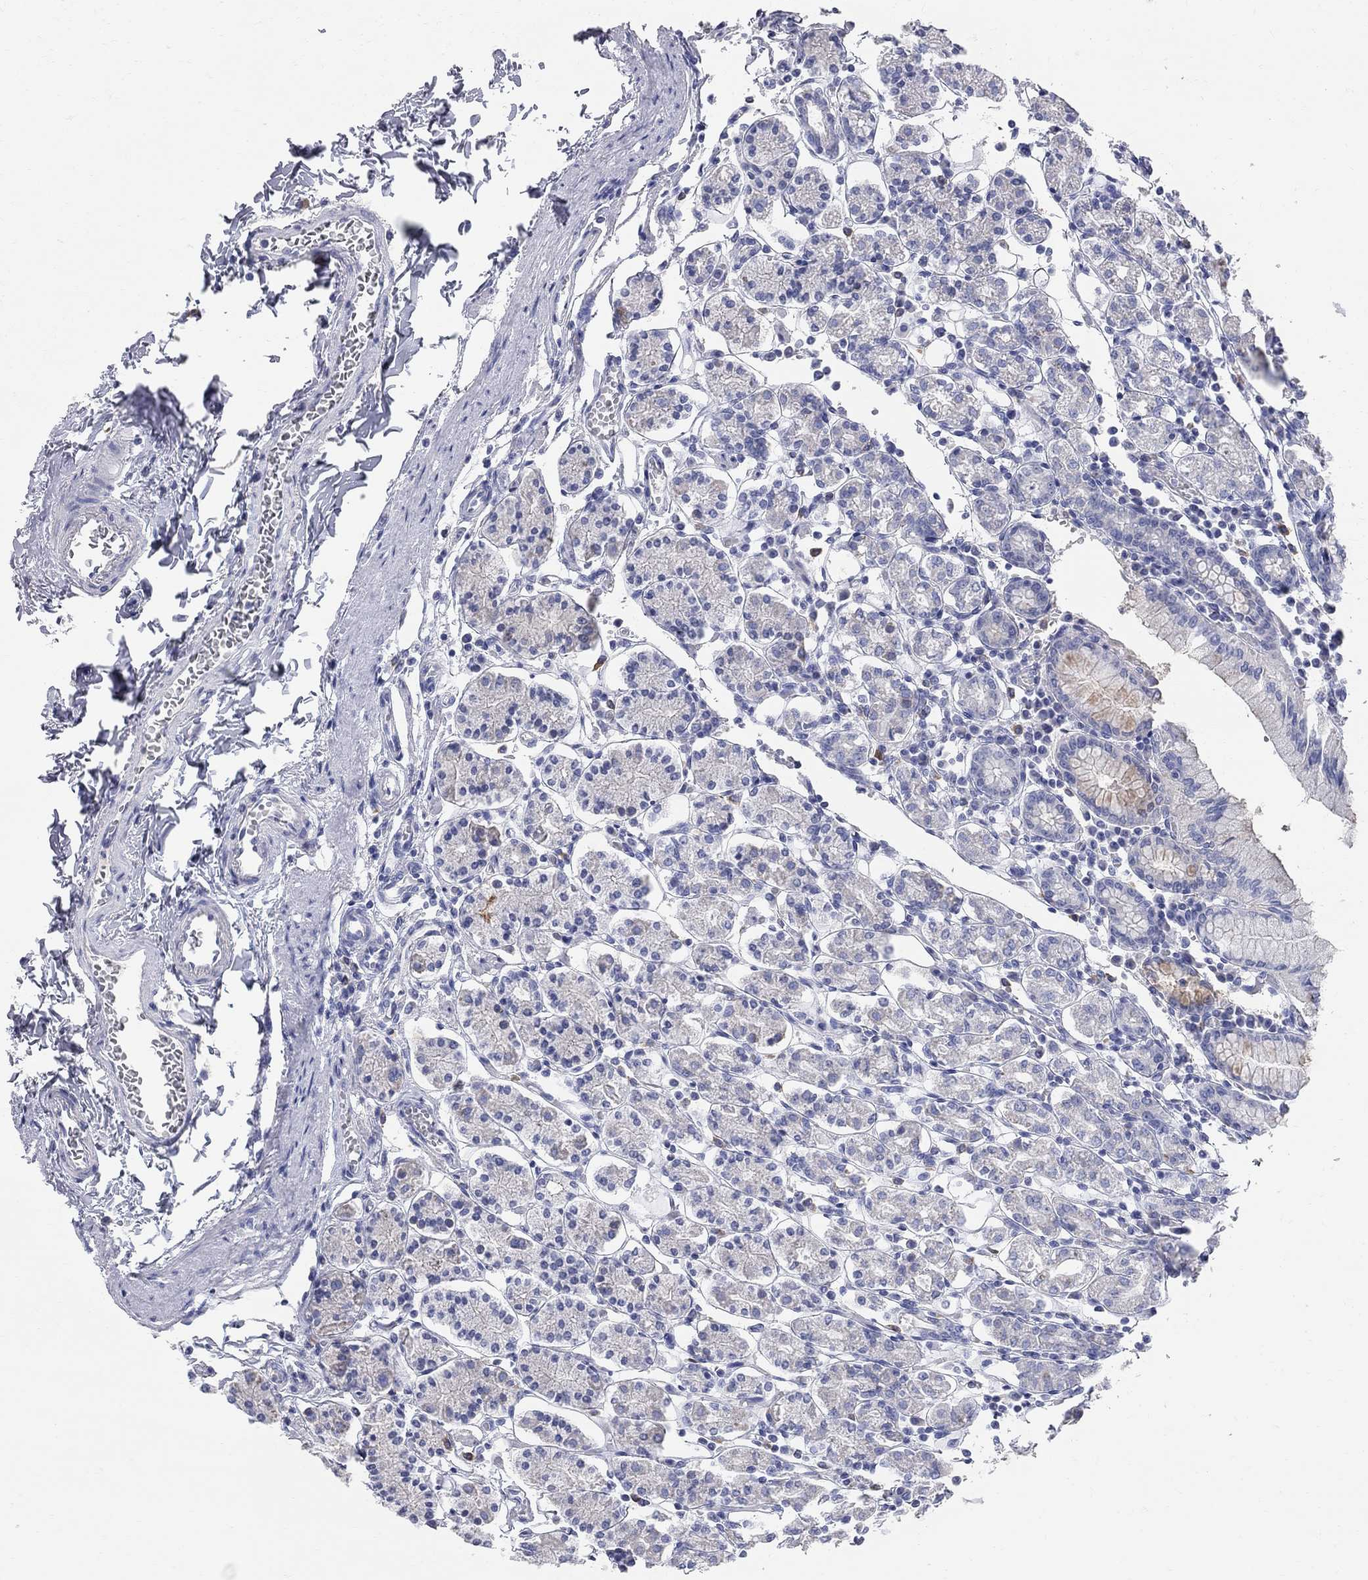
{"staining": {"intensity": "negative", "quantity": "none", "location": "none"}, "tissue": "stomach", "cell_type": "Glandular cells", "image_type": "normal", "snomed": [{"axis": "morphology", "description": "Normal tissue, NOS"}, {"axis": "topography", "description": "Stomach, upper"}, {"axis": "topography", "description": "Stomach"}], "caption": "Immunohistochemical staining of normal stomach demonstrates no significant staining in glandular cells. (Immunohistochemistry, brightfield microscopy, high magnification).", "gene": "AOX1", "patient": {"sex": "male", "age": 62}}